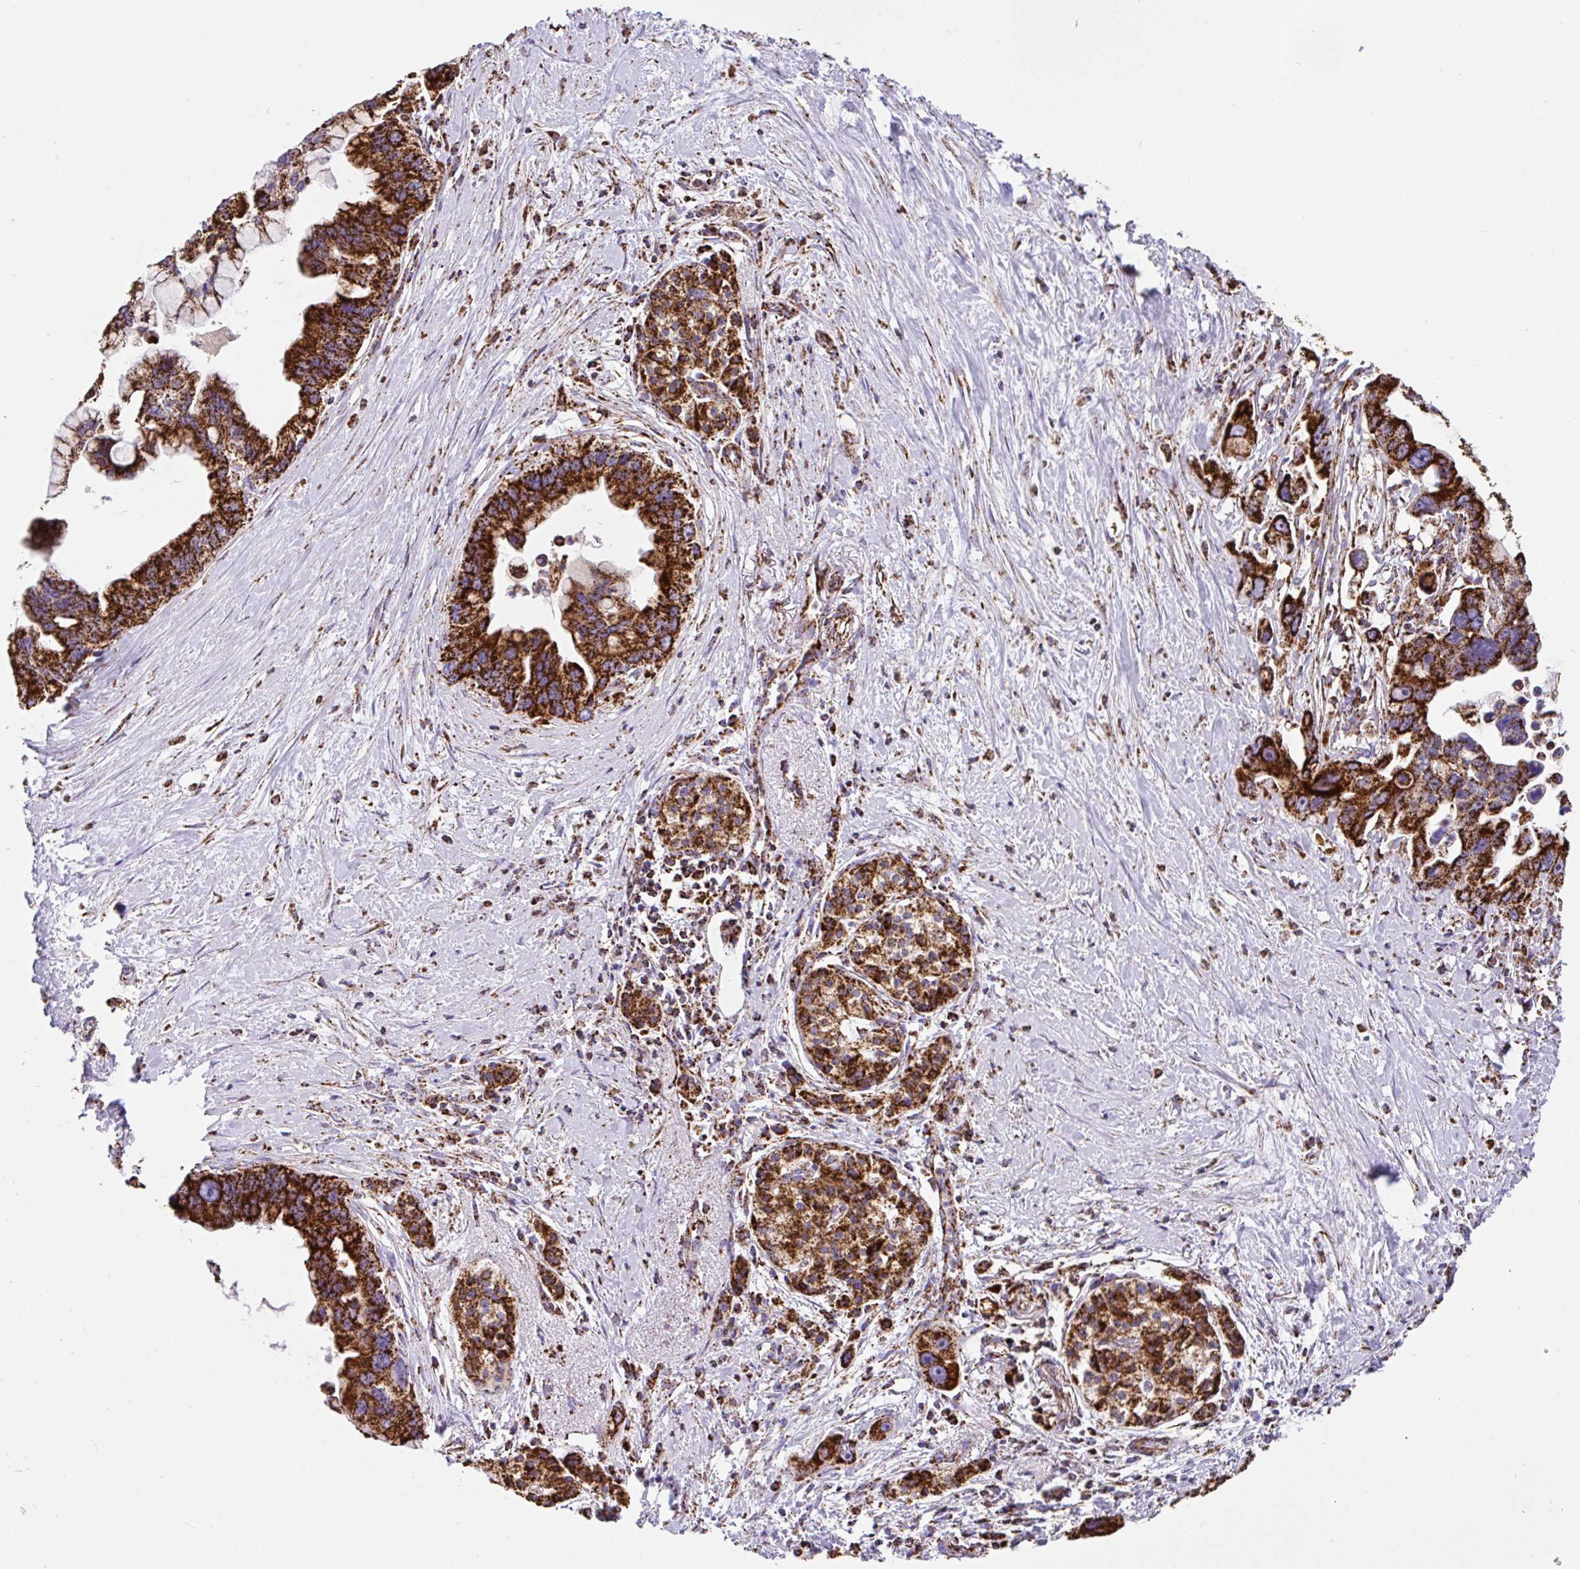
{"staining": {"intensity": "strong", "quantity": ">75%", "location": "cytoplasmic/membranous"}, "tissue": "pancreatic cancer", "cell_type": "Tumor cells", "image_type": "cancer", "snomed": [{"axis": "morphology", "description": "Adenocarcinoma, NOS"}, {"axis": "topography", "description": "Pancreas"}], "caption": "An image showing strong cytoplasmic/membranous expression in about >75% of tumor cells in adenocarcinoma (pancreatic), as visualized by brown immunohistochemical staining.", "gene": "ANKRD33B", "patient": {"sex": "female", "age": 83}}